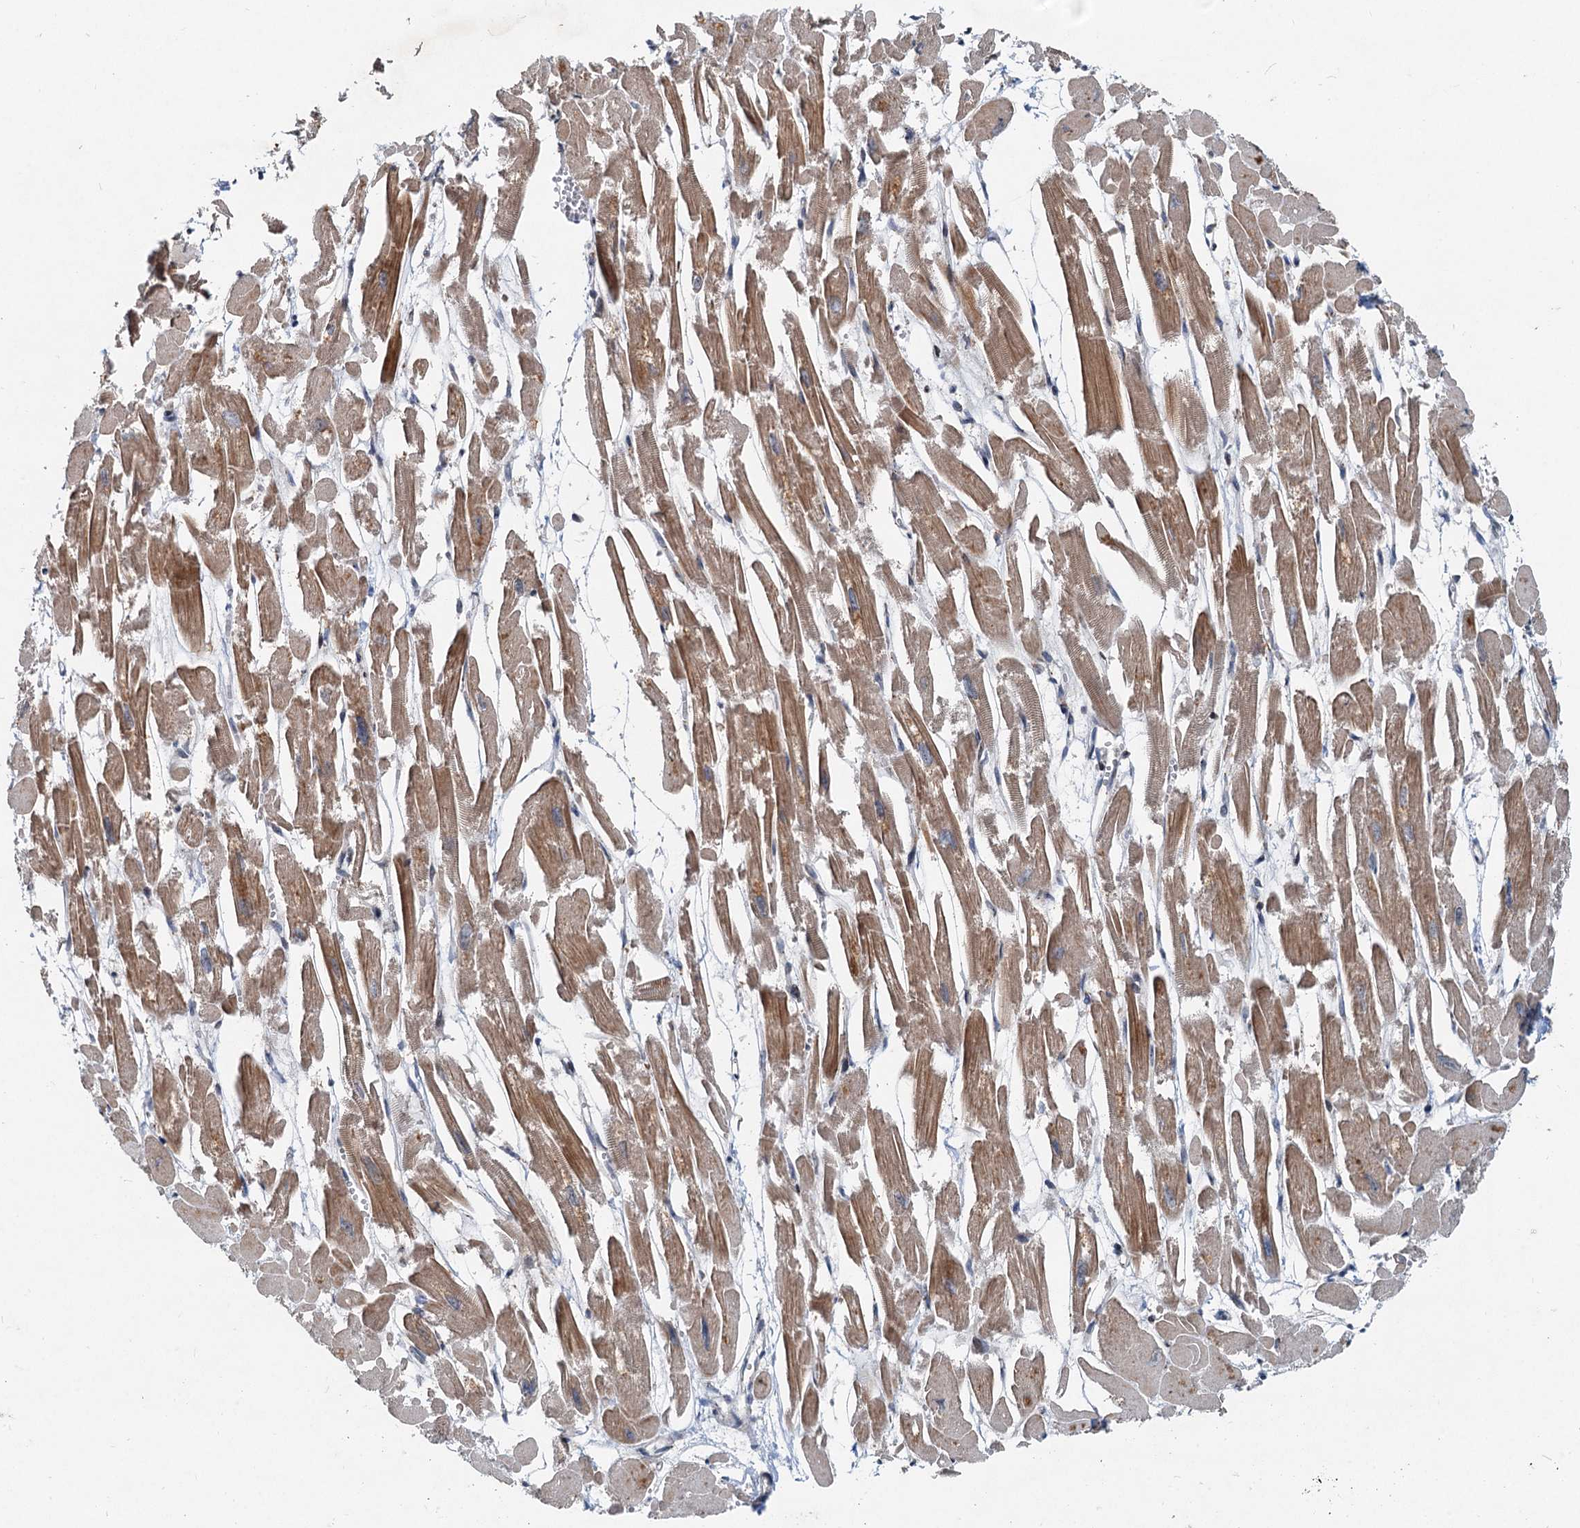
{"staining": {"intensity": "moderate", "quantity": ">75%", "location": "cytoplasmic/membranous"}, "tissue": "heart muscle", "cell_type": "Cardiomyocytes", "image_type": "normal", "snomed": [{"axis": "morphology", "description": "Normal tissue, NOS"}, {"axis": "topography", "description": "Heart"}], "caption": "This histopathology image reveals IHC staining of unremarkable human heart muscle, with medium moderate cytoplasmic/membranous positivity in about >75% of cardiomyocytes.", "gene": "CEP68", "patient": {"sex": "male", "age": 54}}